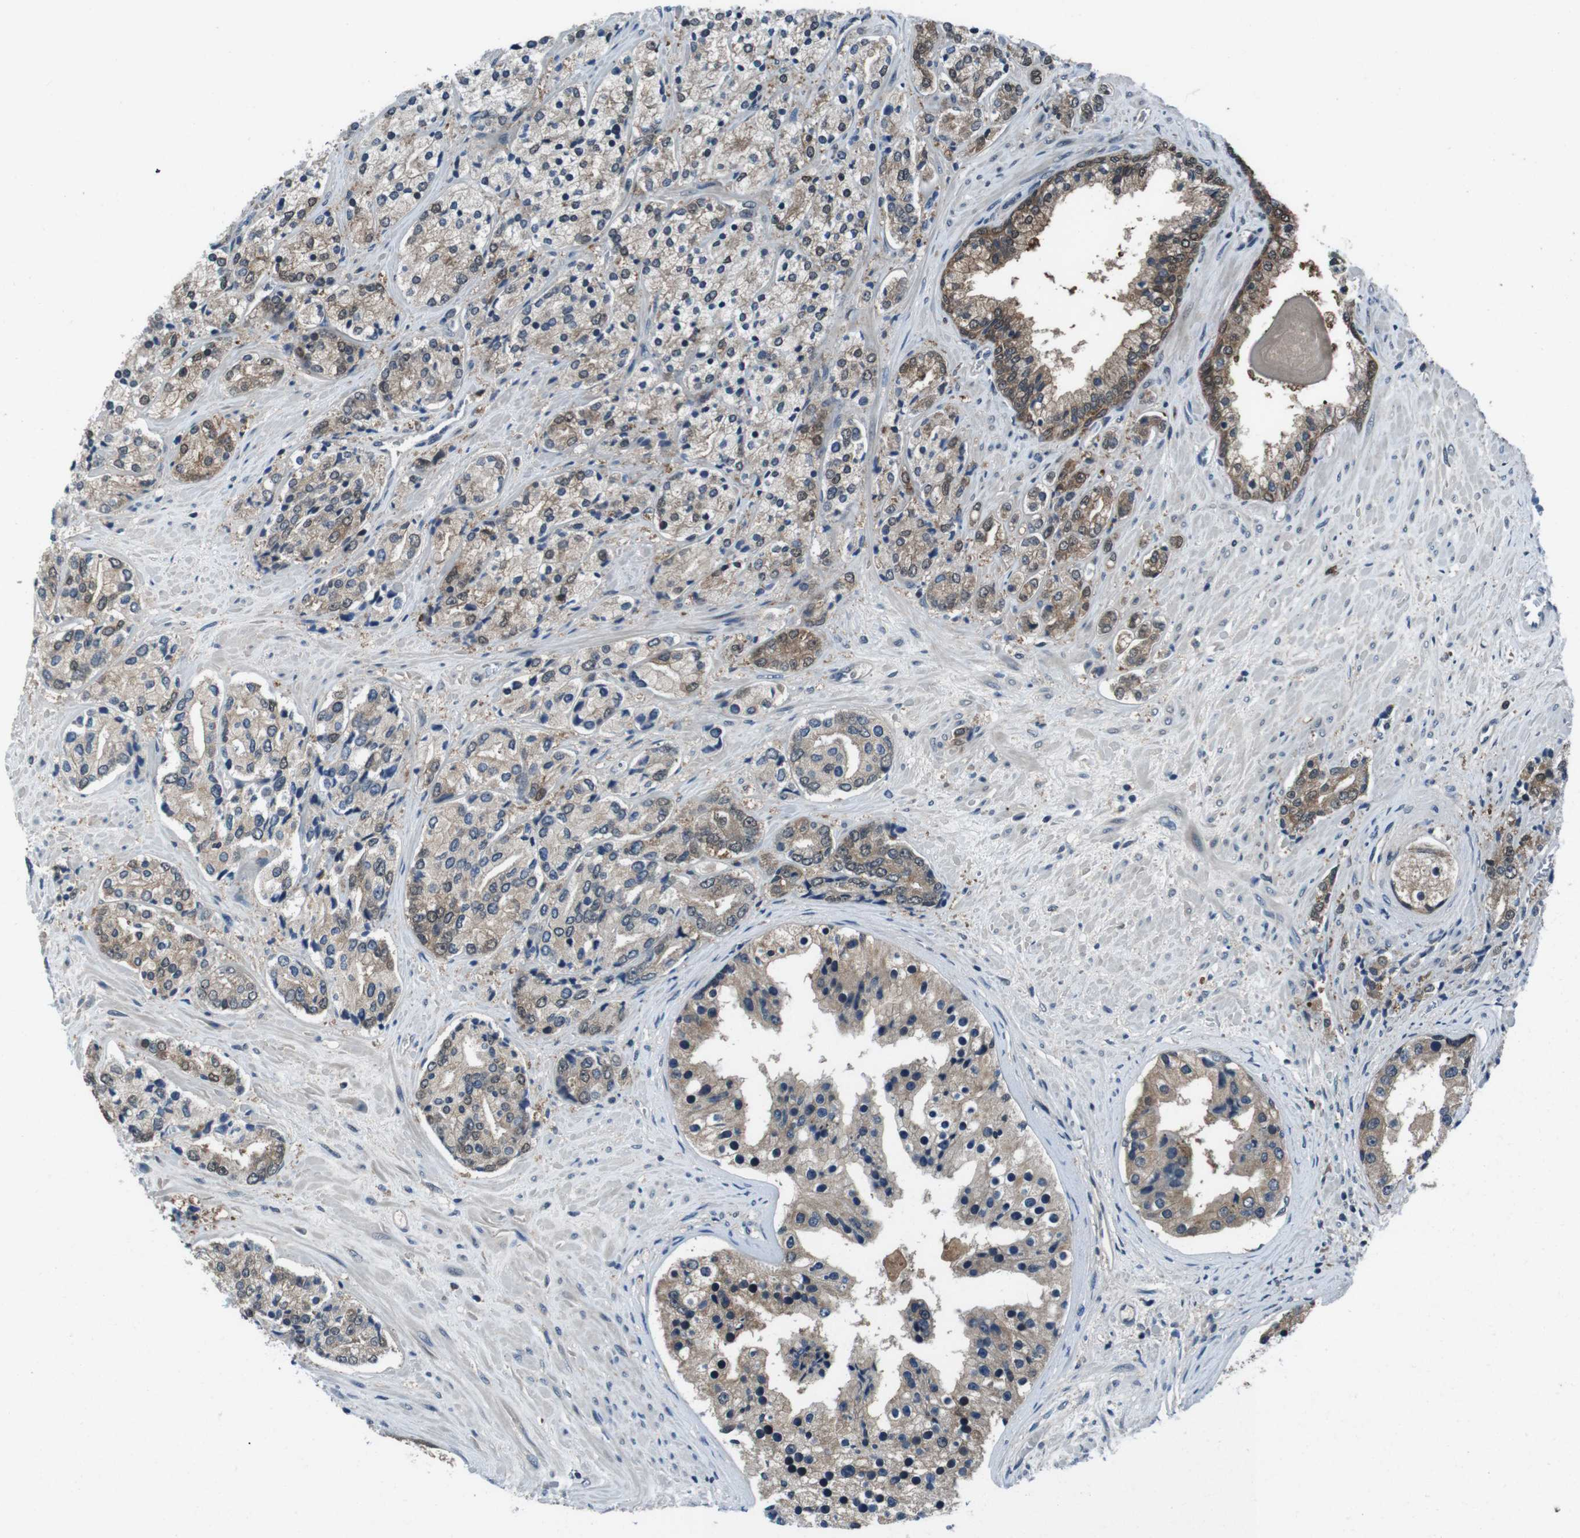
{"staining": {"intensity": "weak", "quantity": ">75%", "location": "cytoplasmic/membranous"}, "tissue": "prostate cancer", "cell_type": "Tumor cells", "image_type": "cancer", "snomed": [{"axis": "morphology", "description": "Adenocarcinoma, High grade"}, {"axis": "topography", "description": "Prostate"}], "caption": "Prostate cancer stained for a protein reveals weak cytoplasmic/membranous positivity in tumor cells. The staining was performed using DAB (3,3'-diaminobenzidine), with brown indicating positive protein expression. Nuclei are stained blue with hematoxylin.", "gene": "LRP5", "patient": {"sex": "male", "age": 71}}